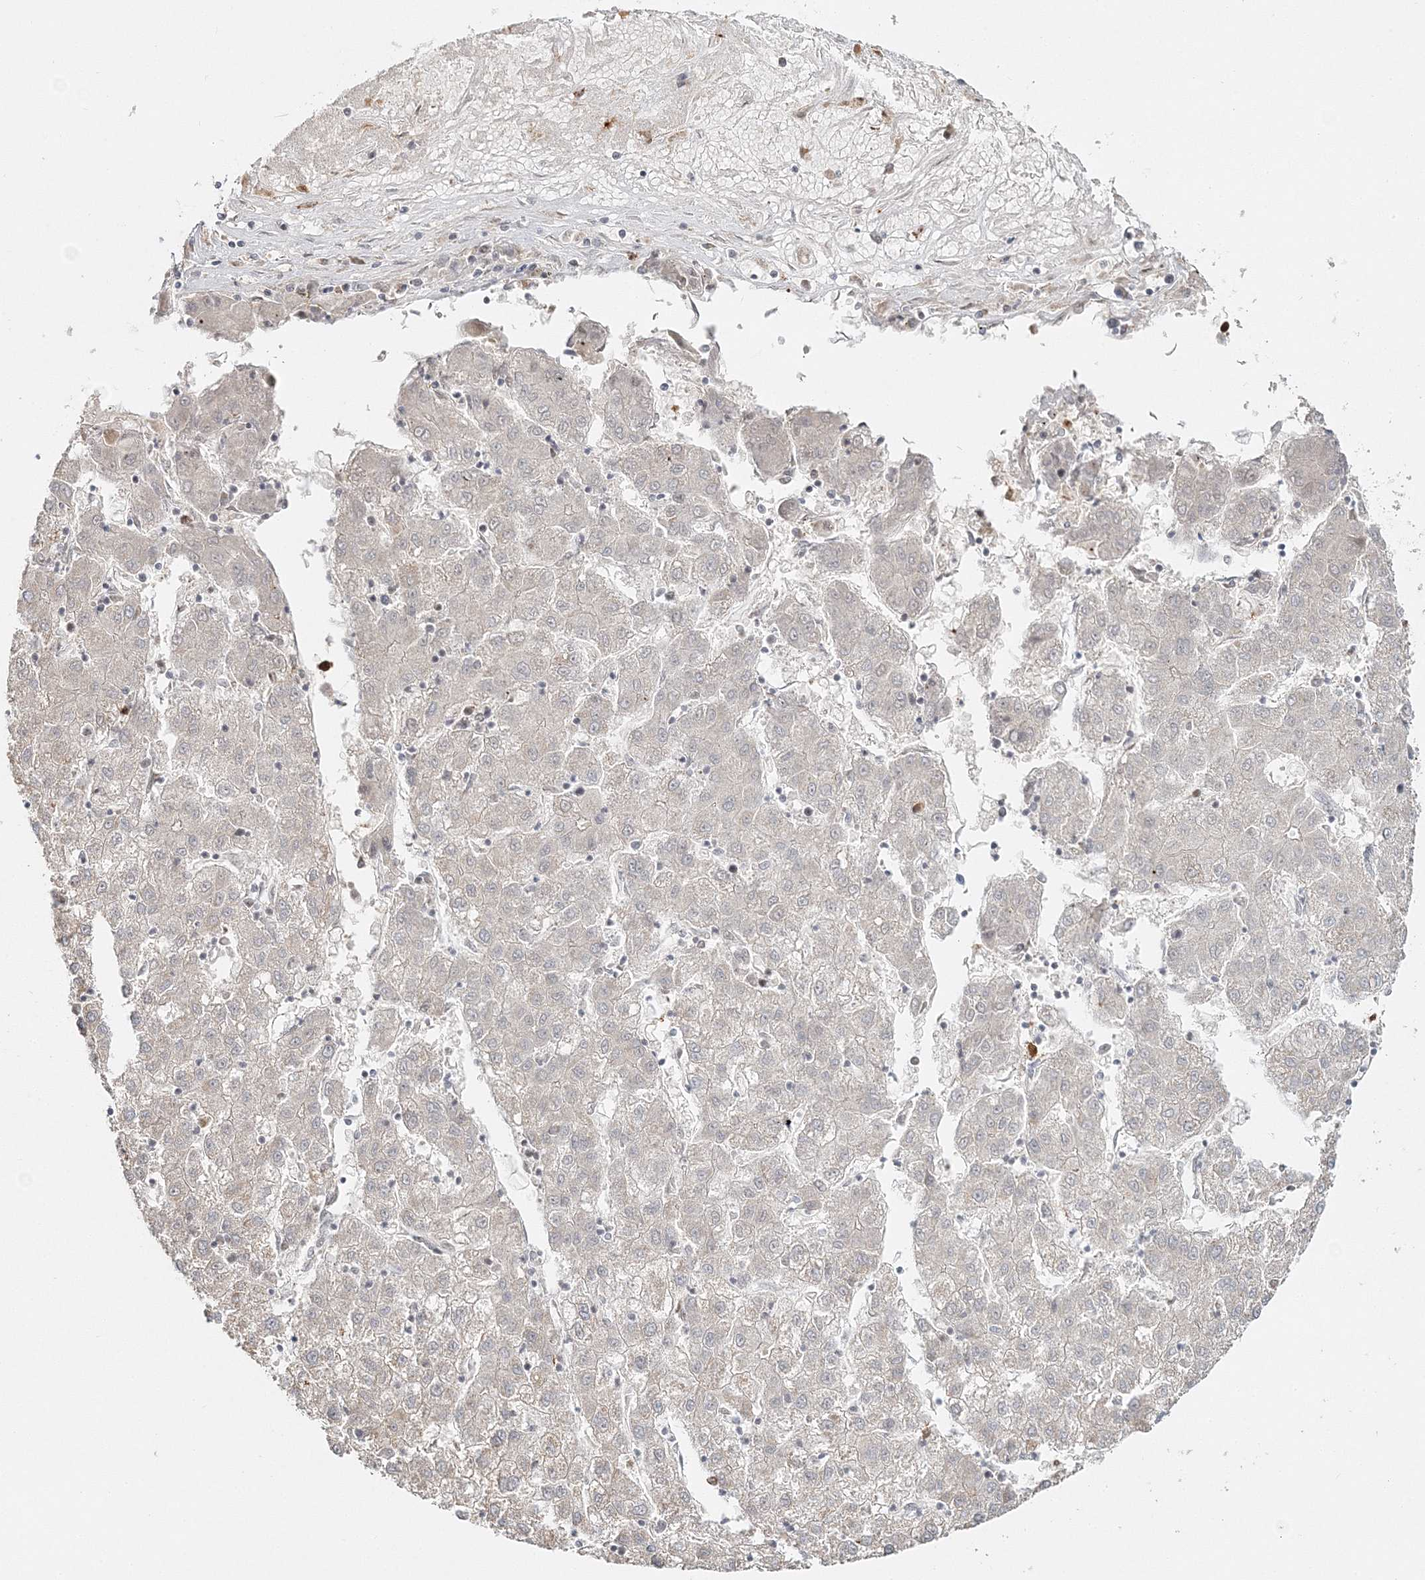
{"staining": {"intensity": "negative", "quantity": "none", "location": "none"}, "tissue": "liver cancer", "cell_type": "Tumor cells", "image_type": "cancer", "snomed": [{"axis": "morphology", "description": "Carcinoma, Hepatocellular, NOS"}, {"axis": "topography", "description": "Liver"}], "caption": "Tumor cells are negative for protein expression in human liver hepatocellular carcinoma.", "gene": "QRICH1", "patient": {"sex": "male", "age": 72}}